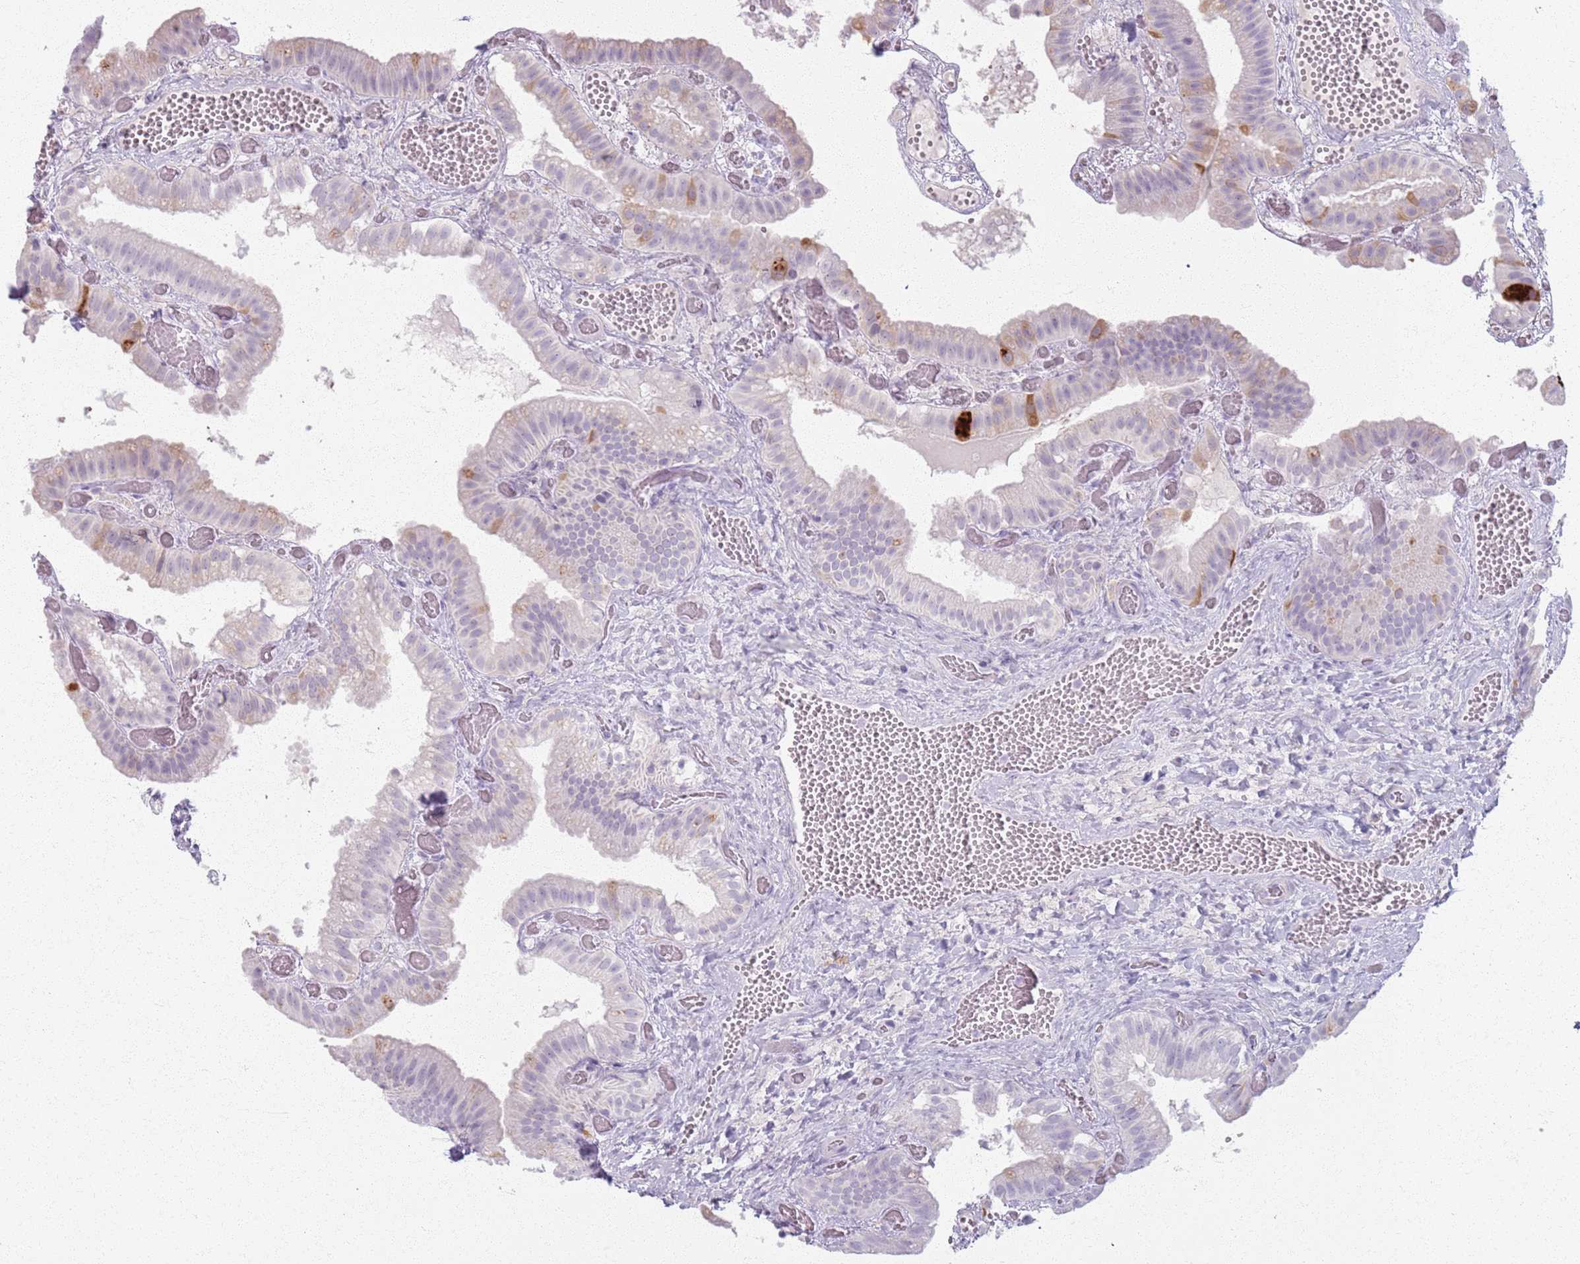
{"staining": {"intensity": "moderate", "quantity": "<25%", "location": "cytoplasmic/membranous"}, "tissue": "gallbladder", "cell_type": "Glandular cells", "image_type": "normal", "snomed": [{"axis": "morphology", "description": "Normal tissue, NOS"}, {"axis": "topography", "description": "Gallbladder"}], "caption": "The photomicrograph shows staining of benign gallbladder, revealing moderate cytoplasmic/membranous protein positivity (brown color) within glandular cells.", "gene": "GDPGP1", "patient": {"sex": "female", "age": 64}}